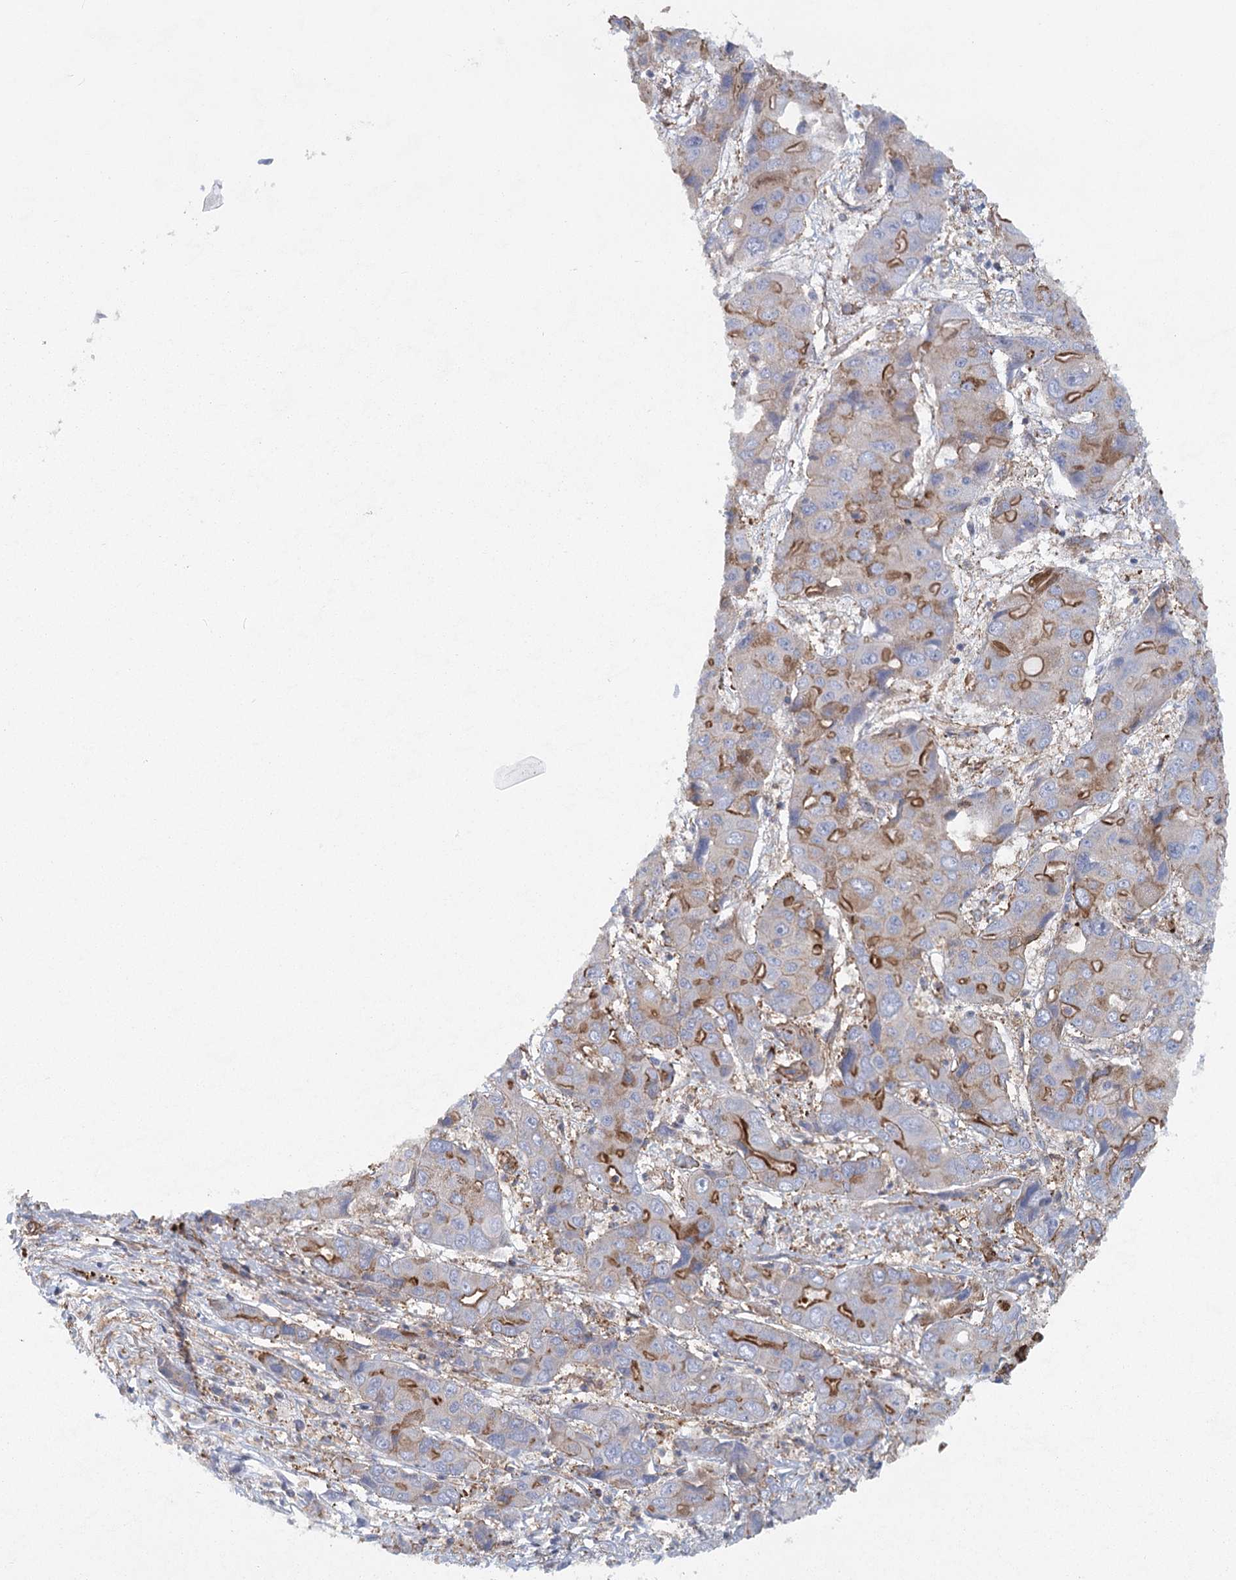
{"staining": {"intensity": "moderate", "quantity": "25%-75%", "location": "cytoplasmic/membranous"}, "tissue": "liver cancer", "cell_type": "Tumor cells", "image_type": "cancer", "snomed": [{"axis": "morphology", "description": "Cholangiocarcinoma"}, {"axis": "topography", "description": "Liver"}], "caption": "Moderate cytoplasmic/membranous positivity is appreciated in about 25%-75% of tumor cells in cholangiocarcinoma (liver).", "gene": "IFT46", "patient": {"sex": "male", "age": 67}}